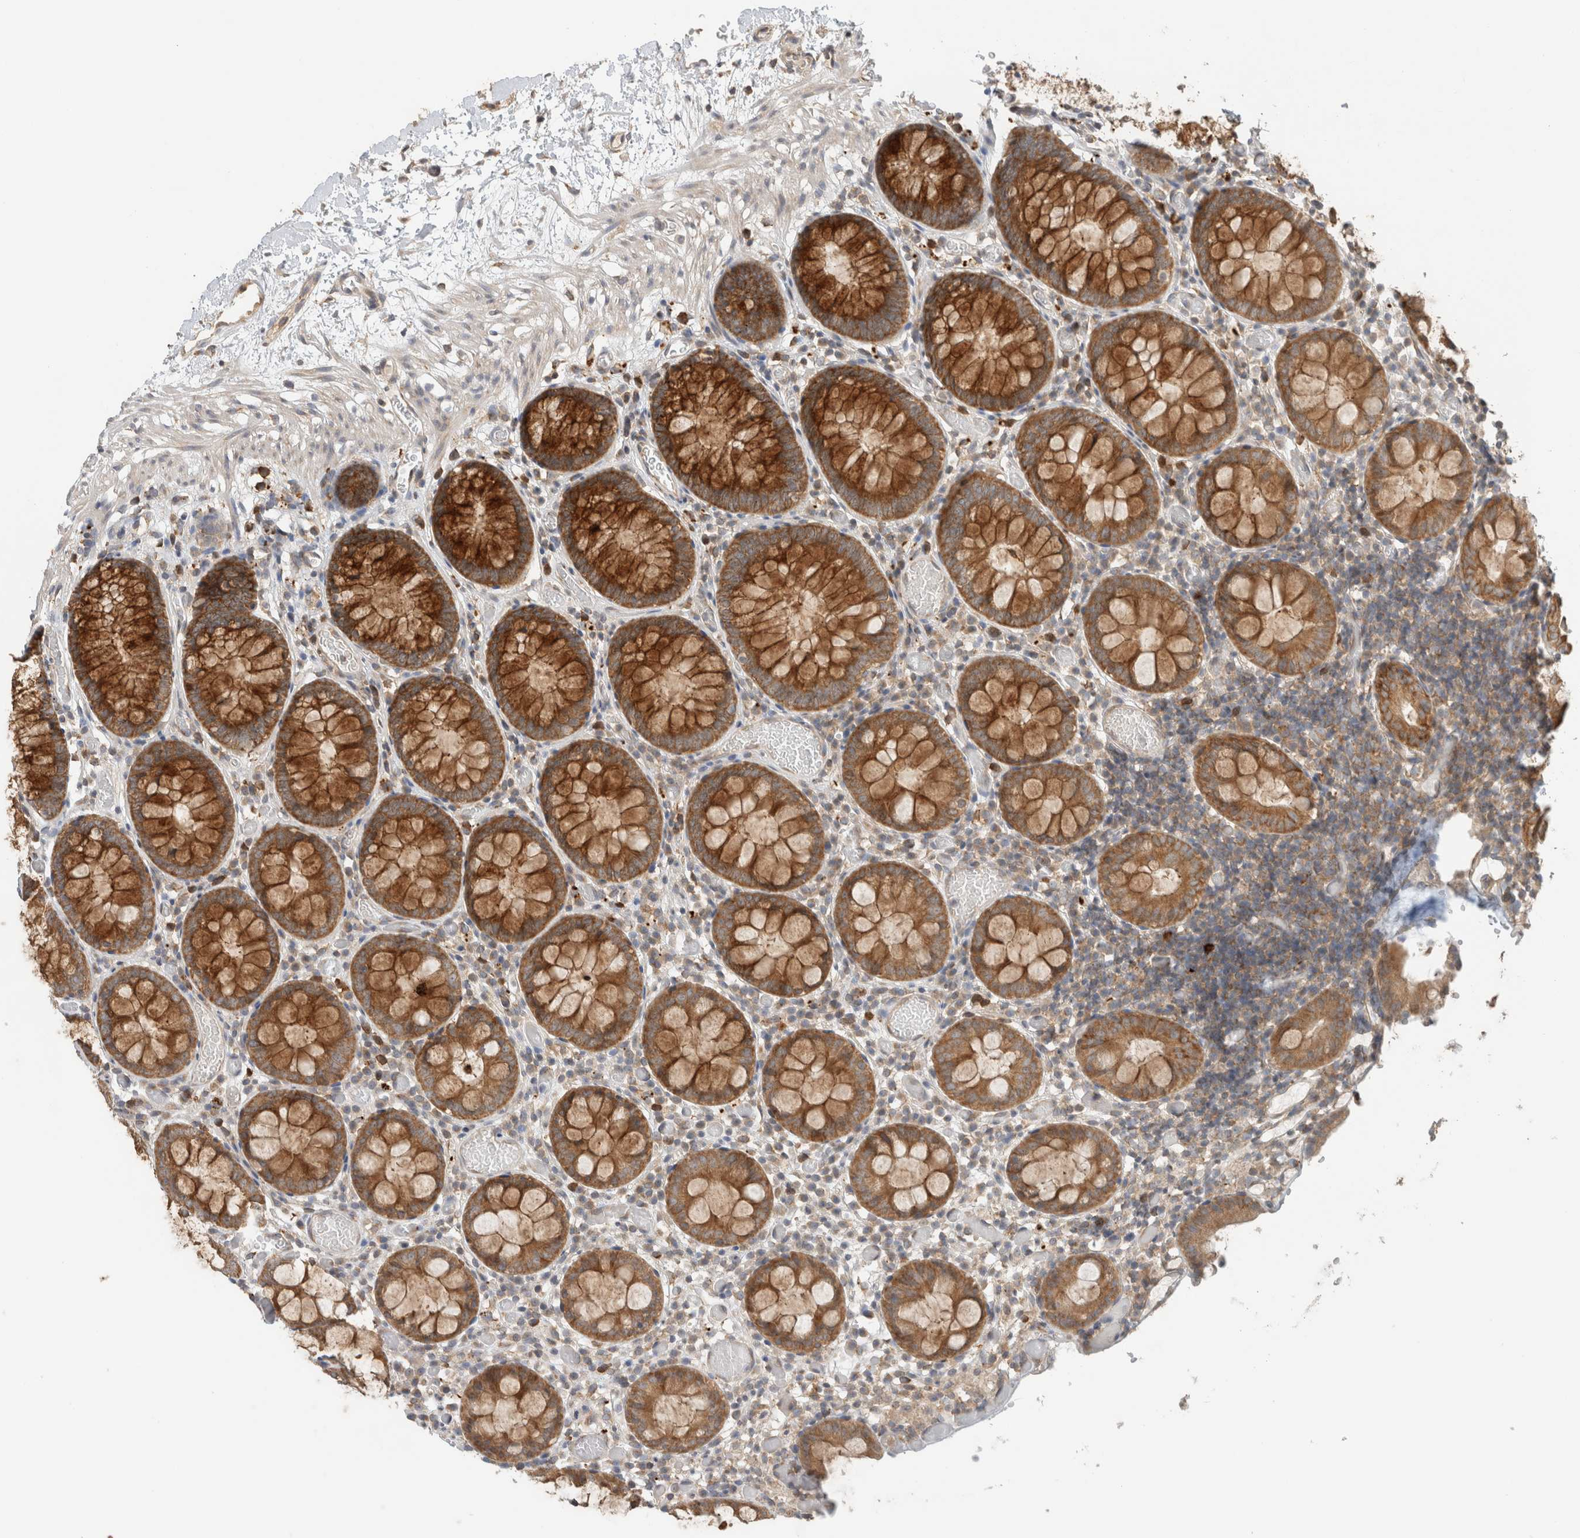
{"staining": {"intensity": "moderate", "quantity": ">75%", "location": "cytoplasmic/membranous"}, "tissue": "colon", "cell_type": "Endothelial cells", "image_type": "normal", "snomed": [{"axis": "morphology", "description": "Normal tissue, NOS"}, {"axis": "topography", "description": "Colon"}], "caption": "IHC photomicrograph of unremarkable colon: human colon stained using IHC exhibits medium levels of moderate protein expression localized specifically in the cytoplasmic/membranous of endothelial cells, appearing as a cytoplasmic/membranous brown color.", "gene": "PUM1", "patient": {"sex": "male", "age": 14}}